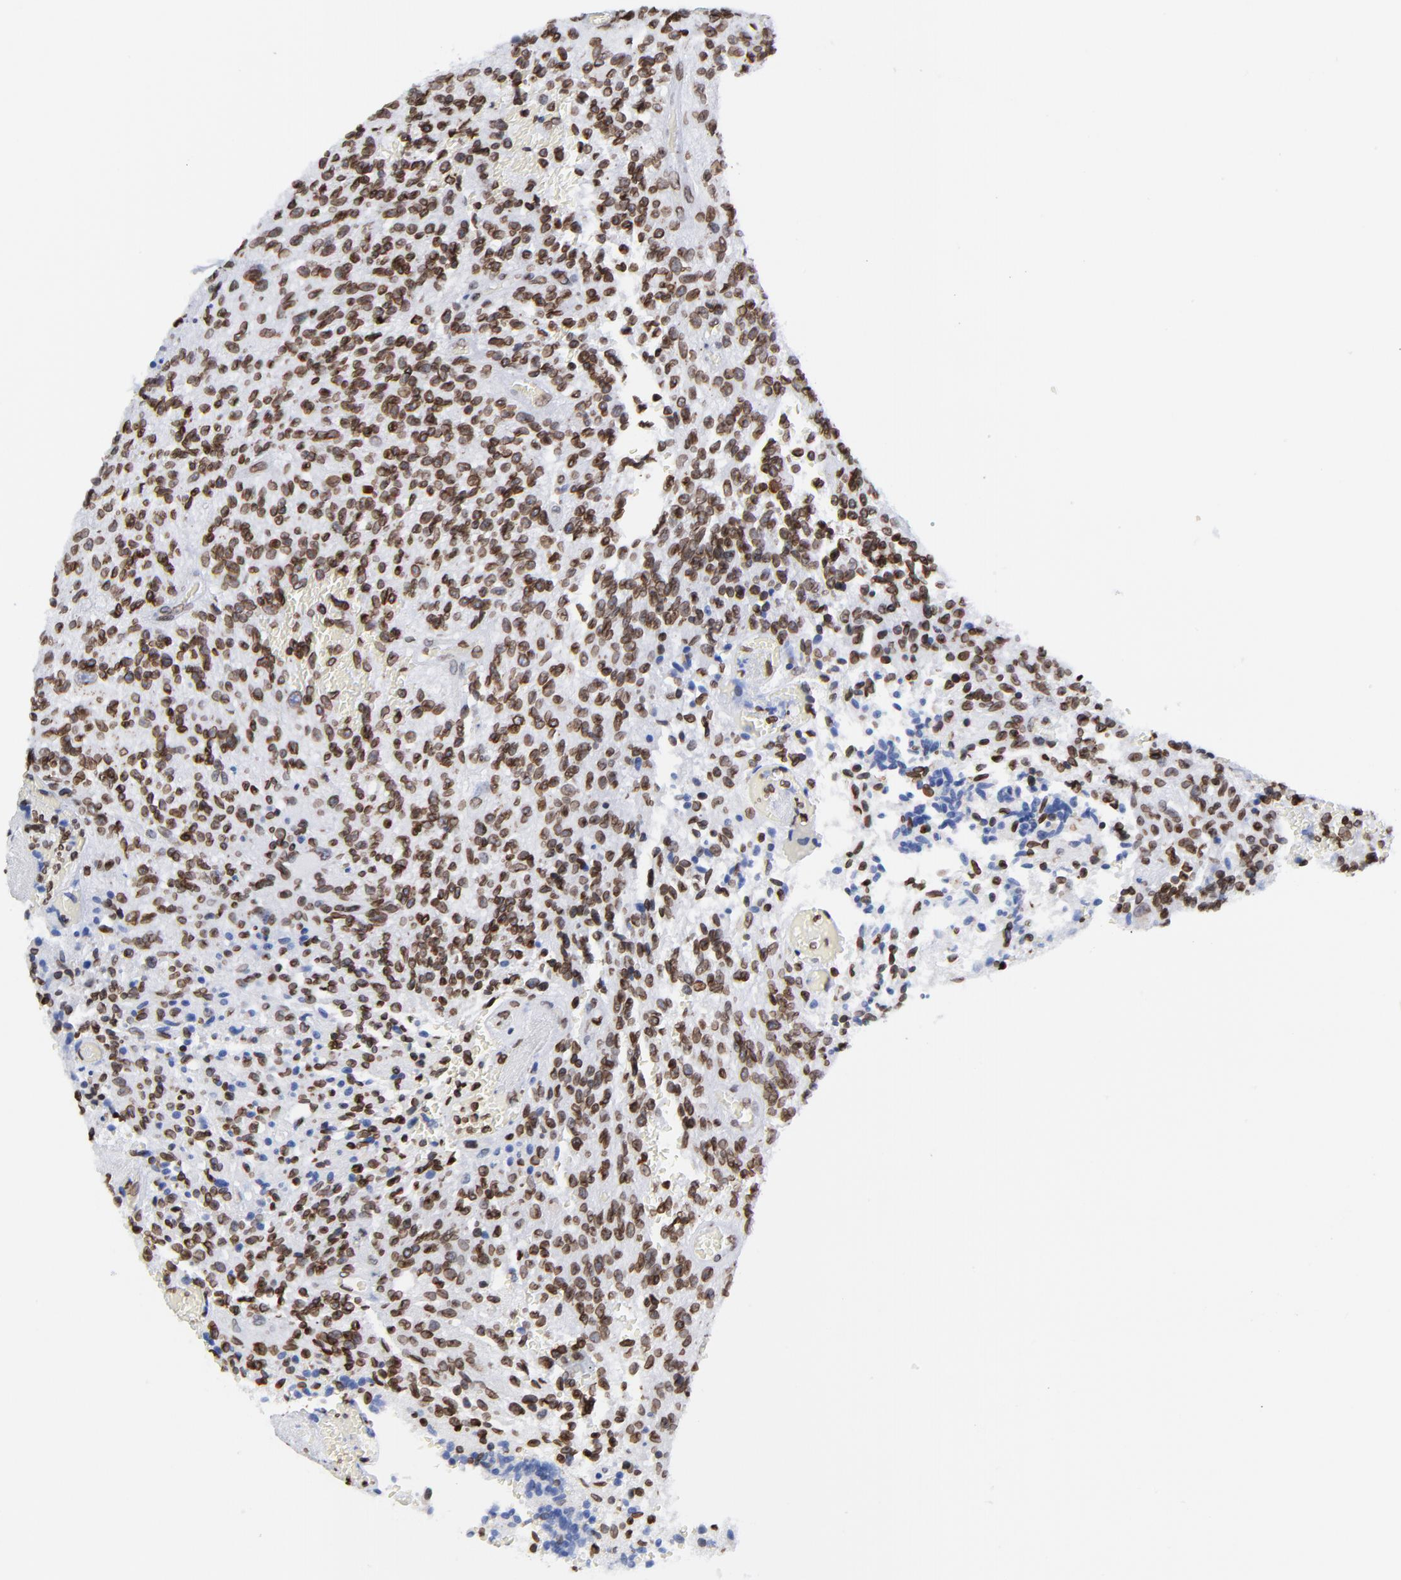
{"staining": {"intensity": "strong", "quantity": ">75%", "location": "cytoplasmic/membranous,nuclear"}, "tissue": "glioma", "cell_type": "Tumor cells", "image_type": "cancer", "snomed": [{"axis": "morphology", "description": "Normal tissue, NOS"}, {"axis": "morphology", "description": "Glioma, malignant, High grade"}, {"axis": "topography", "description": "Cerebral cortex"}], "caption": "Immunohistochemical staining of human glioma displays high levels of strong cytoplasmic/membranous and nuclear expression in approximately >75% of tumor cells.", "gene": "THAP7", "patient": {"sex": "male", "age": 56}}